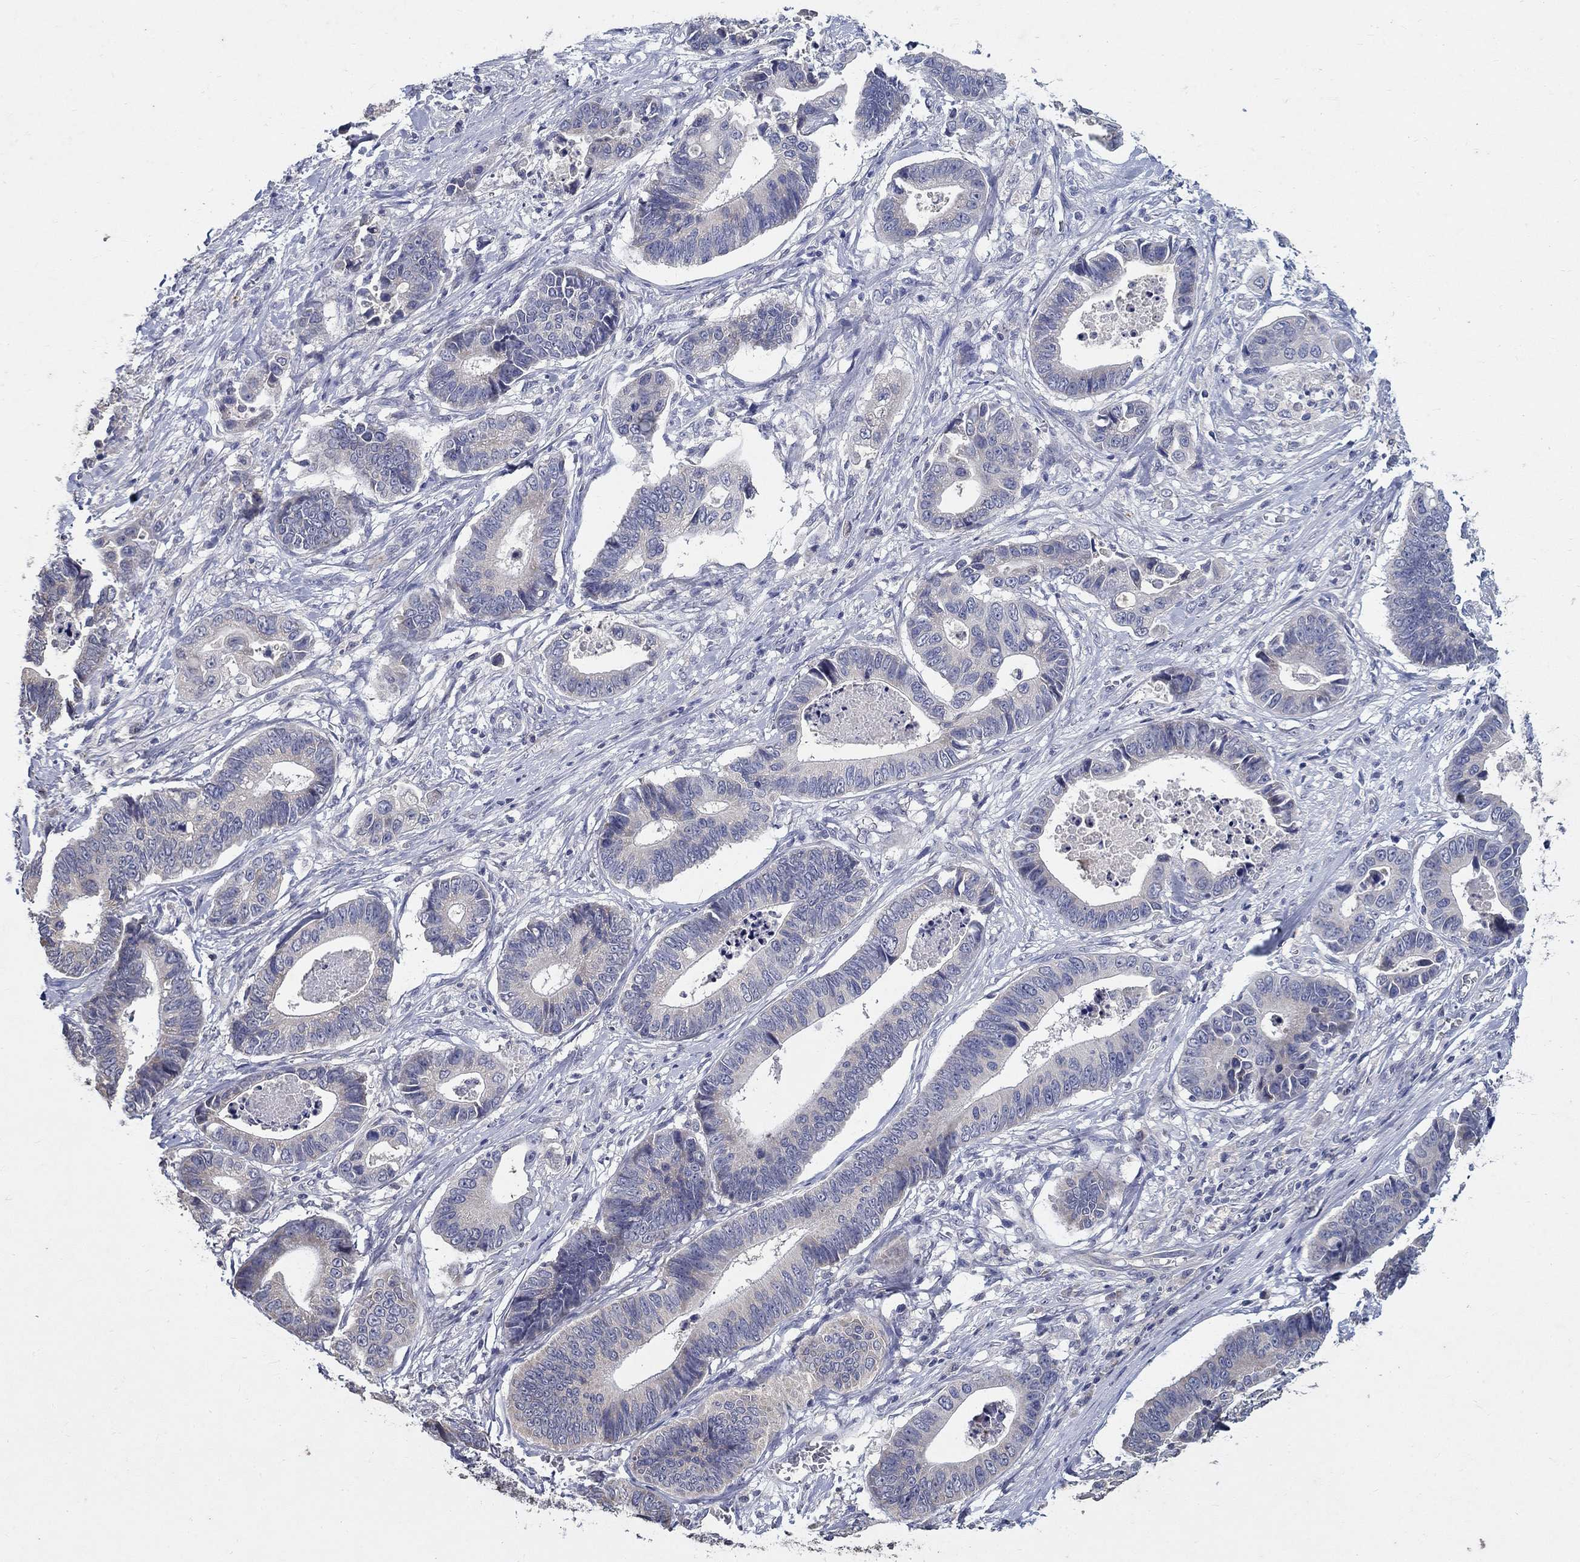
{"staining": {"intensity": "negative", "quantity": "none", "location": "none"}, "tissue": "stomach cancer", "cell_type": "Tumor cells", "image_type": "cancer", "snomed": [{"axis": "morphology", "description": "Adenocarcinoma, NOS"}, {"axis": "topography", "description": "Stomach"}], "caption": "A histopathology image of human adenocarcinoma (stomach) is negative for staining in tumor cells.", "gene": "PROZ", "patient": {"sex": "male", "age": 84}}